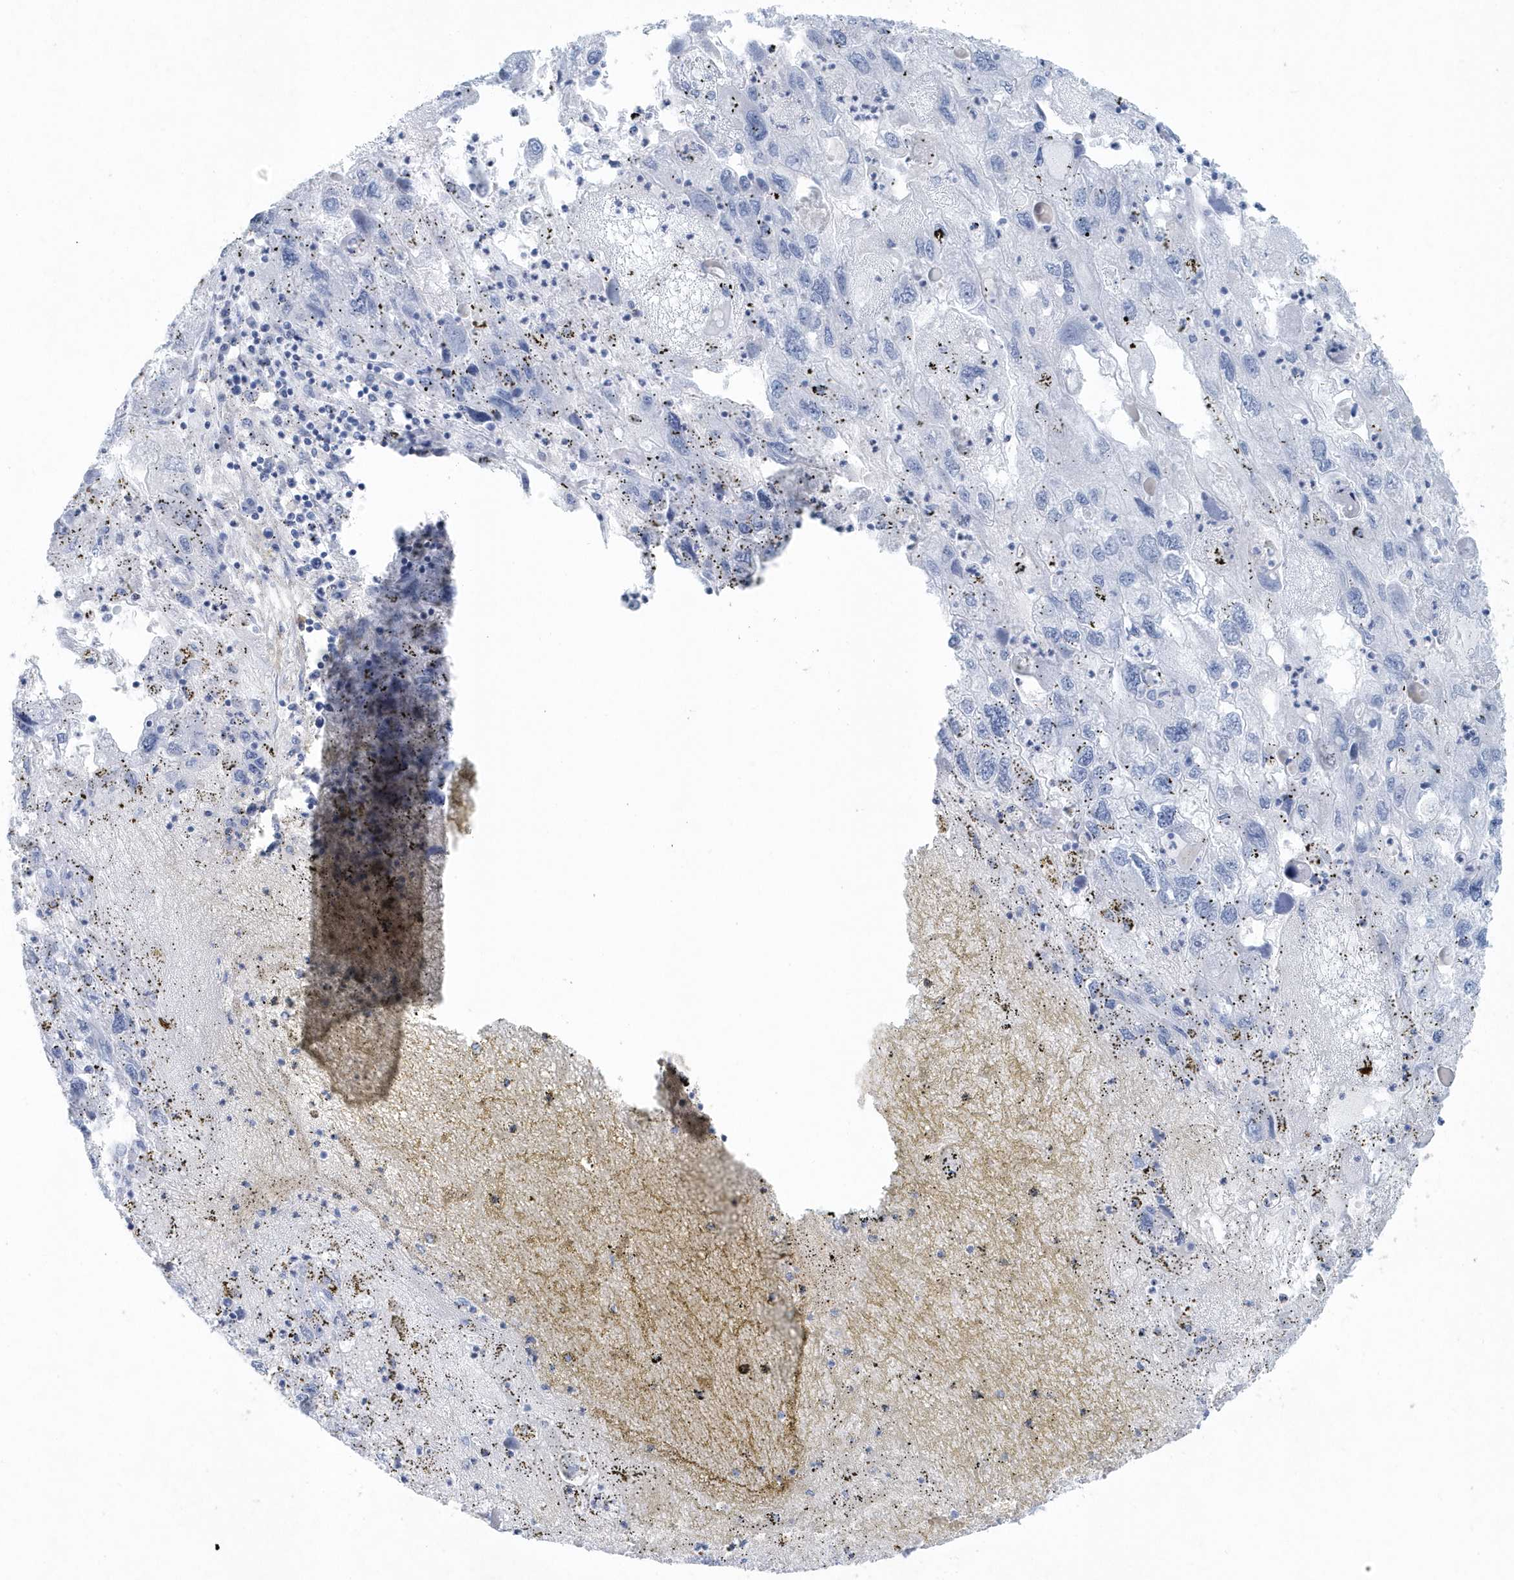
{"staining": {"intensity": "negative", "quantity": "none", "location": "none"}, "tissue": "endometrial cancer", "cell_type": "Tumor cells", "image_type": "cancer", "snomed": [{"axis": "morphology", "description": "Adenocarcinoma, NOS"}, {"axis": "topography", "description": "Endometrium"}], "caption": "The image exhibits no significant staining in tumor cells of adenocarcinoma (endometrial).", "gene": "FAM98A", "patient": {"sex": "female", "age": 49}}